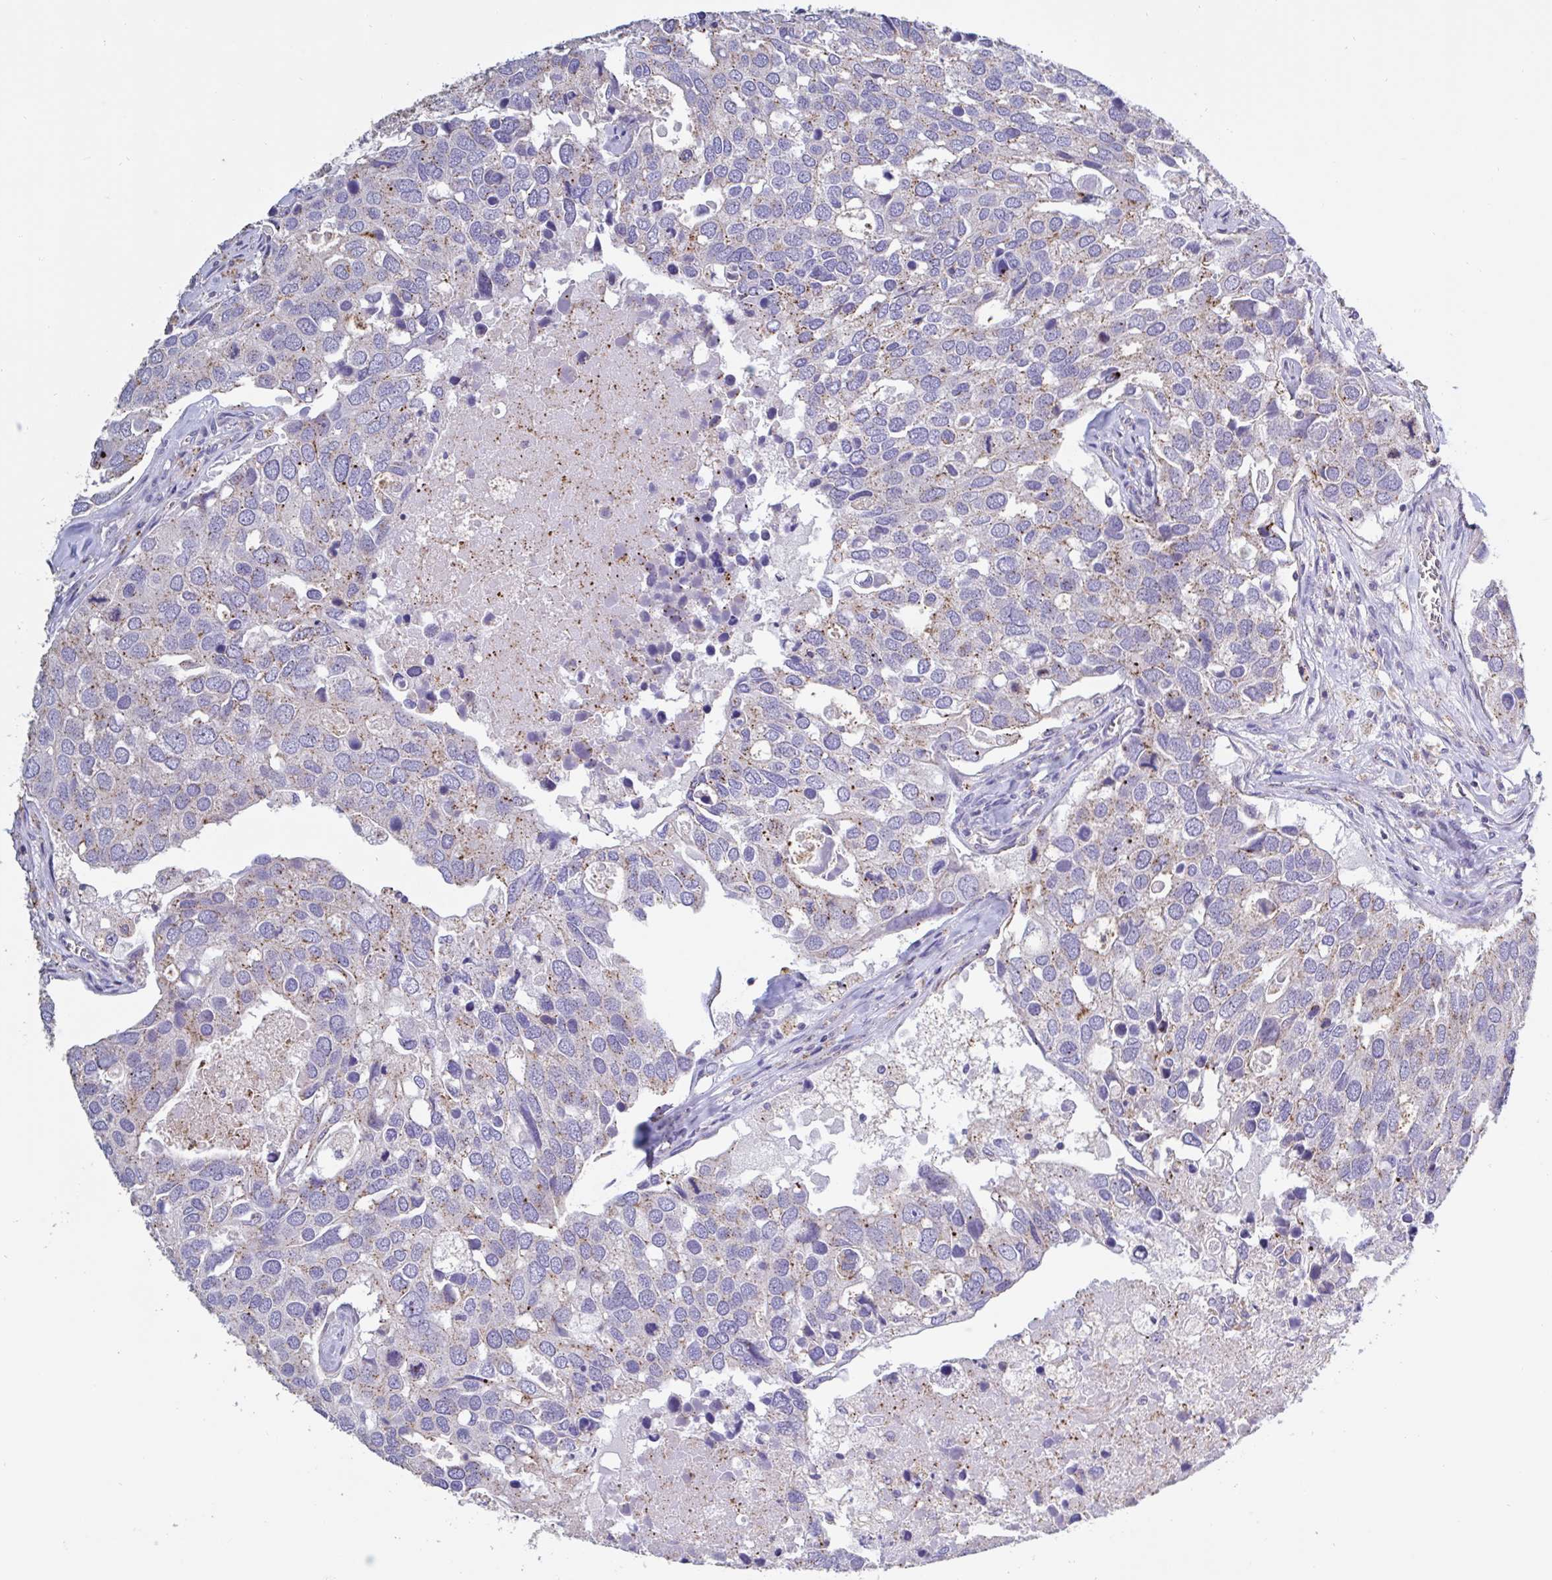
{"staining": {"intensity": "weak", "quantity": "25%-75%", "location": "cytoplasmic/membranous"}, "tissue": "breast cancer", "cell_type": "Tumor cells", "image_type": "cancer", "snomed": [{"axis": "morphology", "description": "Duct carcinoma"}, {"axis": "topography", "description": "Breast"}], "caption": "About 25%-75% of tumor cells in human breast cancer (intraductal carcinoma) exhibit weak cytoplasmic/membranous protein positivity as visualized by brown immunohistochemical staining.", "gene": "CHMP5", "patient": {"sex": "female", "age": 83}}